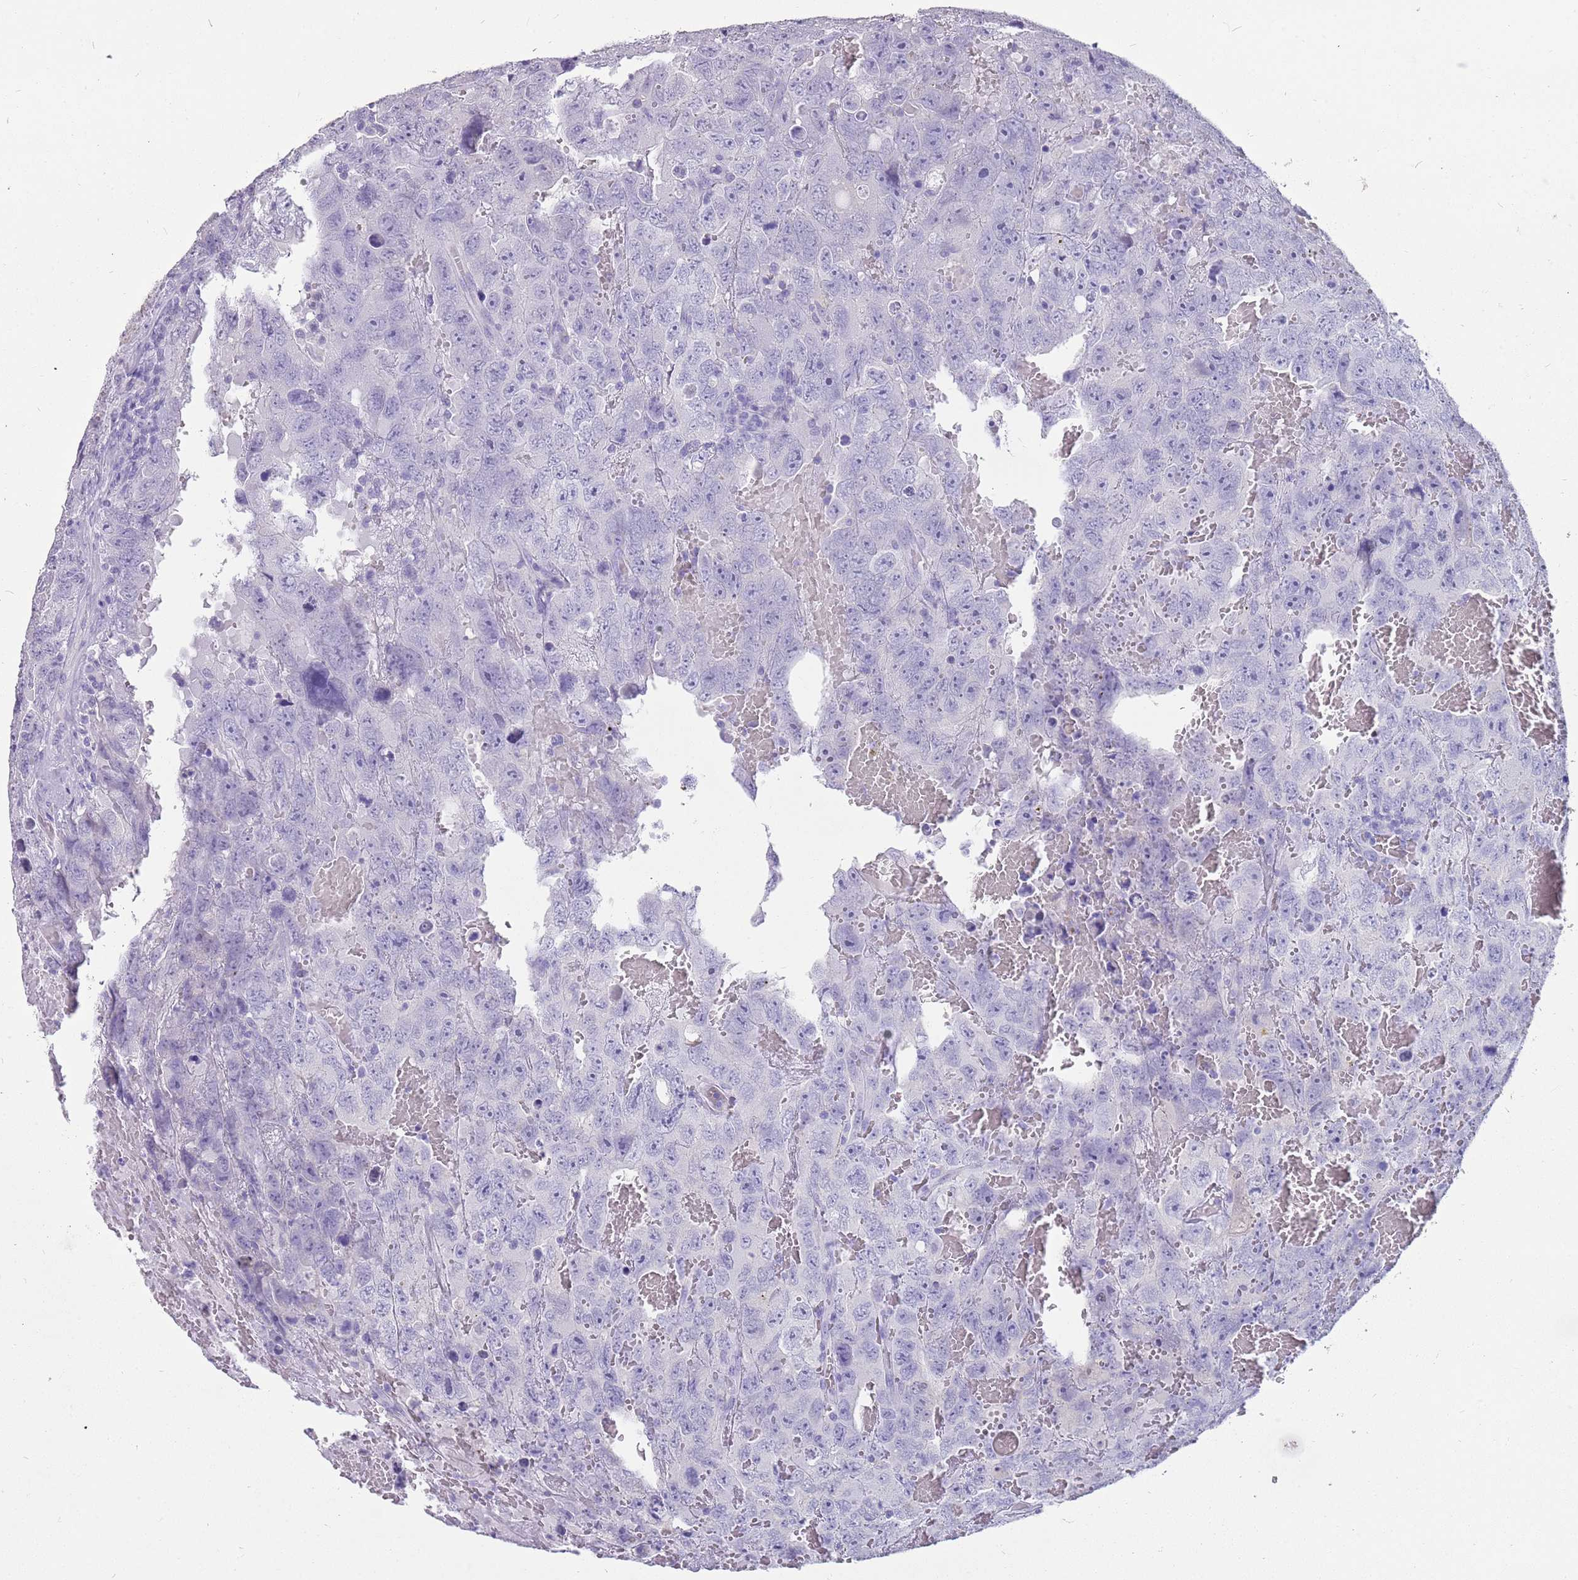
{"staining": {"intensity": "negative", "quantity": "none", "location": "none"}, "tissue": "testis cancer", "cell_type": "Tumor cells", "image_type": "cancer", "snomed": [{"axis": "morphology", "description": "Carcinoma, Embryonal, NOS"}, {"axis": "topography", "description": "Testis"}], "caption": "This is an immunohistochemistry histopathology image of testis embryonal carcinoma. There is no staining in tumor cells.", "gene": "NBPF3", "patient": {"sex": "male", "age": 45}}